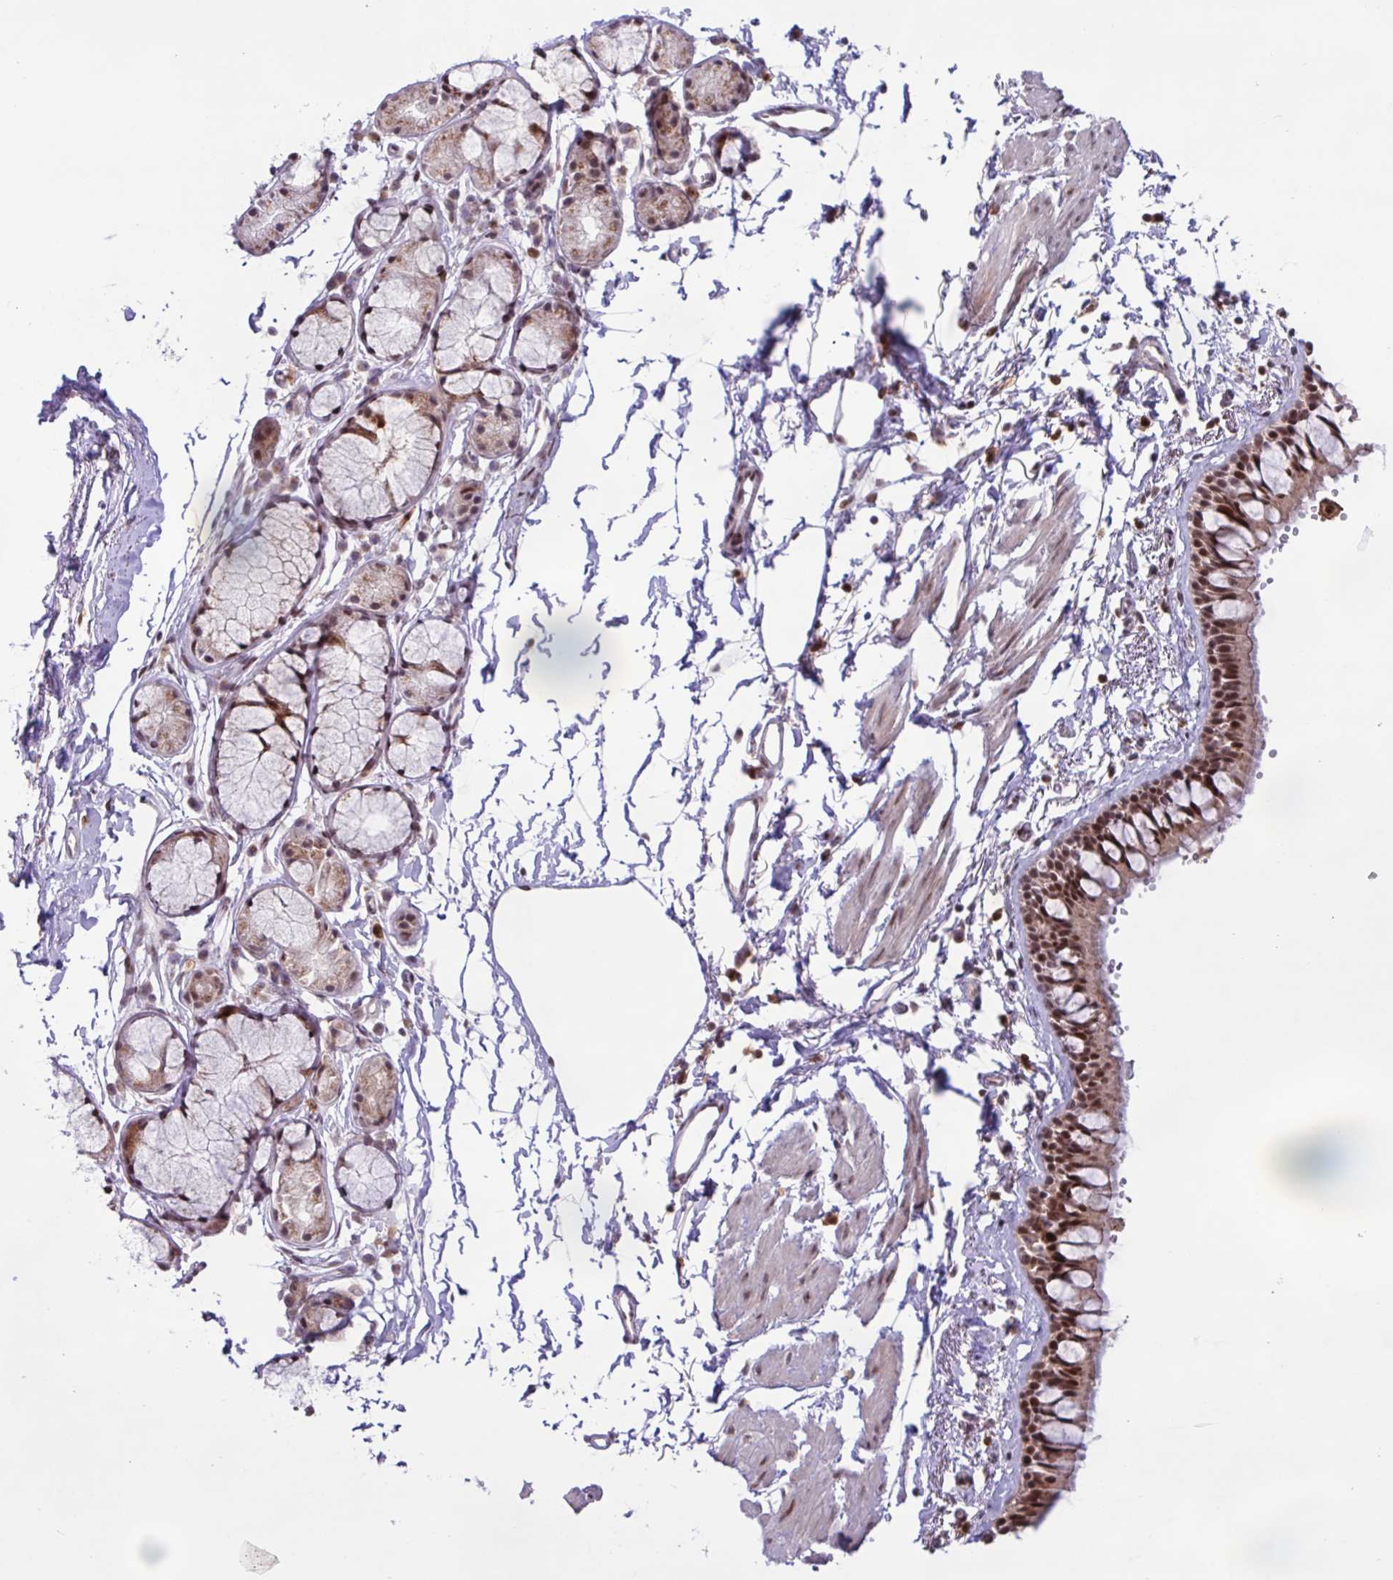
{"staining": {"intensity": "strong", "quantity": ">75%", "location": "nuclear"}, "tissue": "bronchus", "cell_type": "Respiratory epithelial cells", "image_type": "normal", "snomed": [{"axis": "morphology", "description": "Normal tissue, NOS"}, {"axis": "topography", "description": "Cartilage tissue"}, {"axis": "topography", "description": "Bronchus"}, {"axis": "topography", "description": "Peripheral nerve tissue"}], "caption": "Approximately >75% of respiratory epithelial cells in normal bronchus exhibit strong nuclear protein staining as visualized by brown immunohistochemical staining.", "gene": "BRD3", "patient": {"sex": "female", "age": 59}}